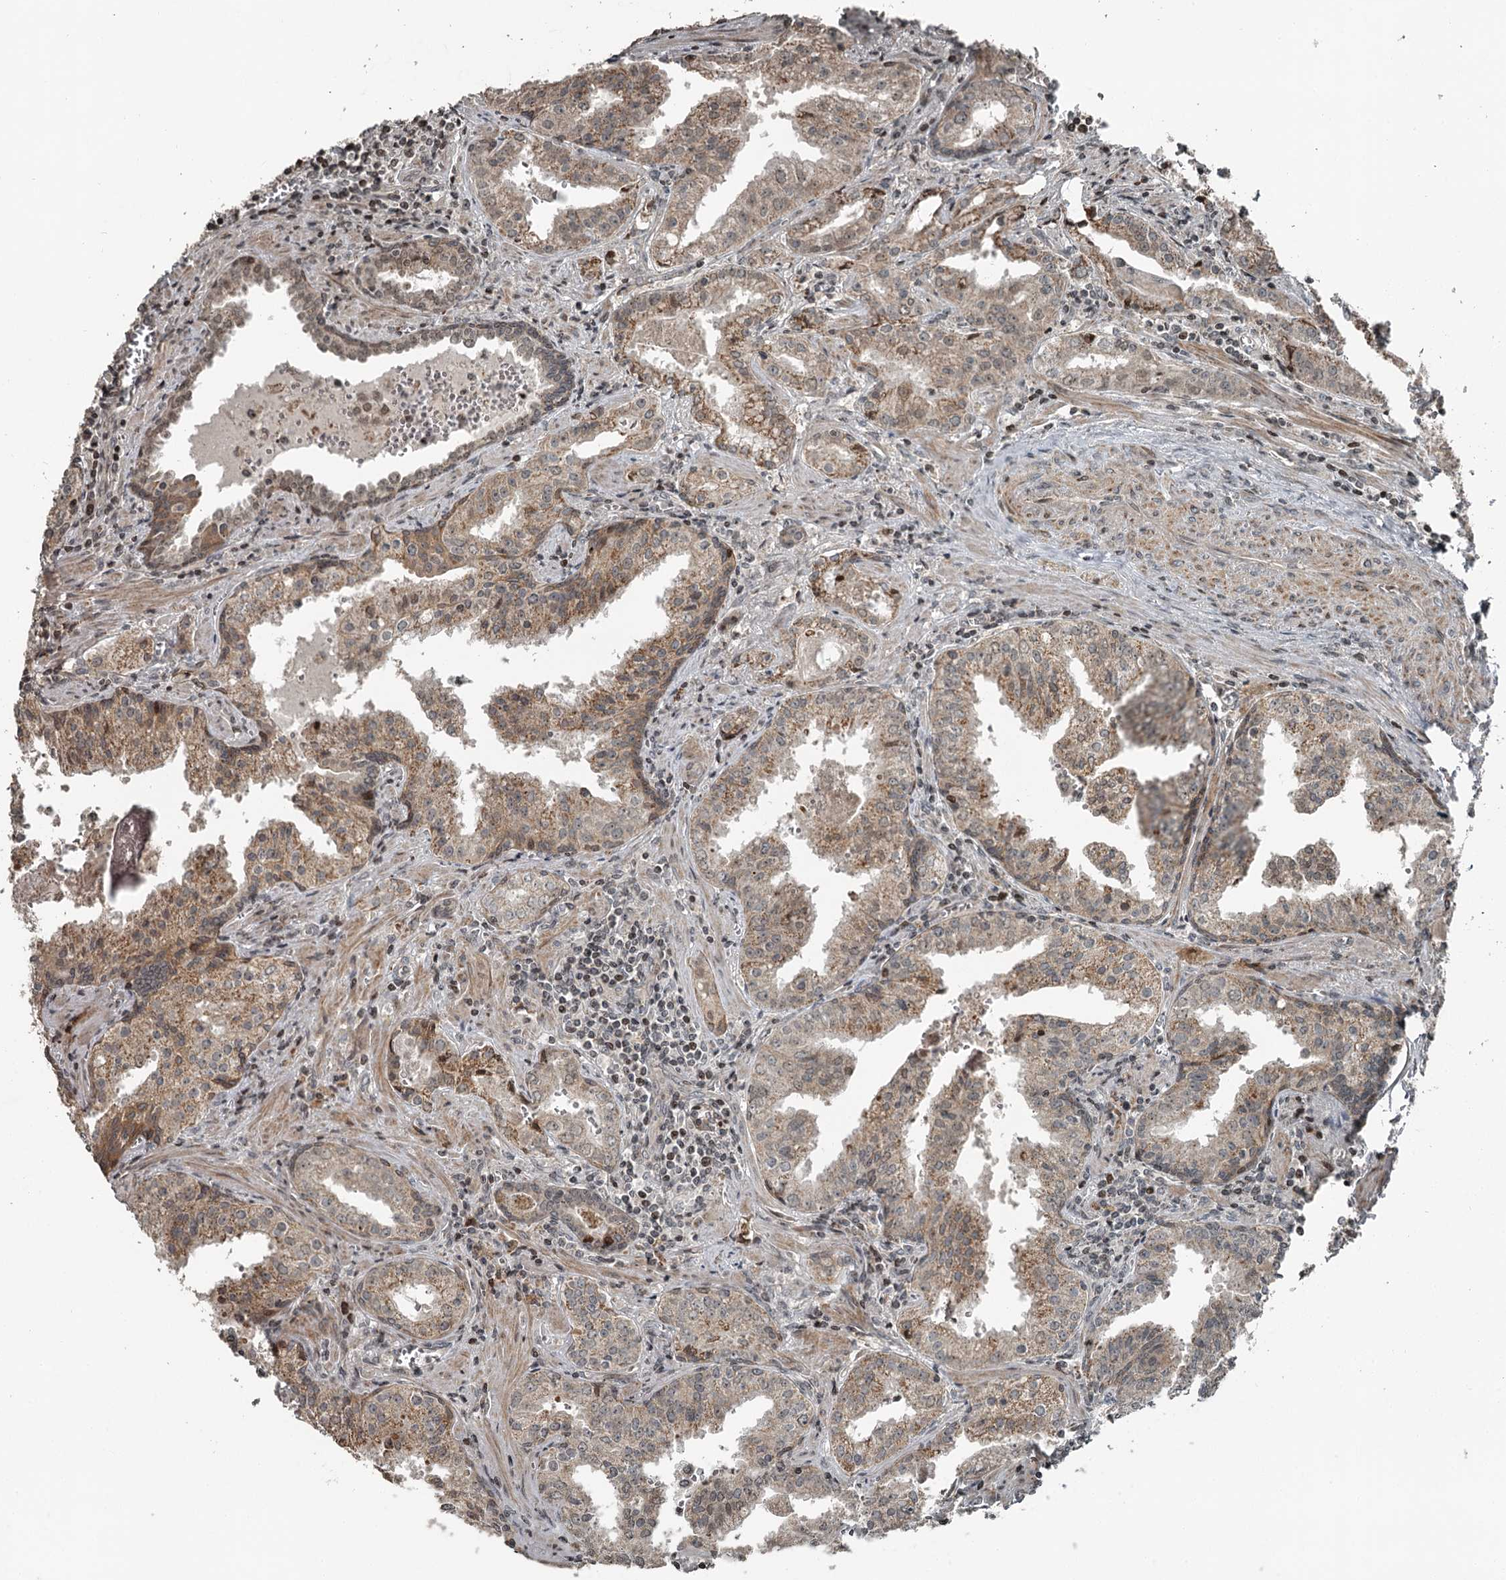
{"staining": {"intensity": "moderate", "quantity": ">75%", "location": "cytoplasmic/membranous"}, "tissue": "prostate cancer", "cell_type": "Tumor cells", "image_type": "cancer", "snomed": [{"axis": "morphology", "description": "Adenocarcinoma, High grade"}, {"axis": "topography", "description": "Prostate"}], "caption": "Moderate cytoplasmic/membranous staining is identified in approximately >75% of tumor cells in prostate cancer (adenocarcinoma (high-grade)). The staining was performed using DAB to visualize the protein expression in brown, while the nuclei were stained in blue with hematoxylin (Magnification: 20x).", "gene": "RASSF8", "patient": {"sex": "male", "age": 68}}